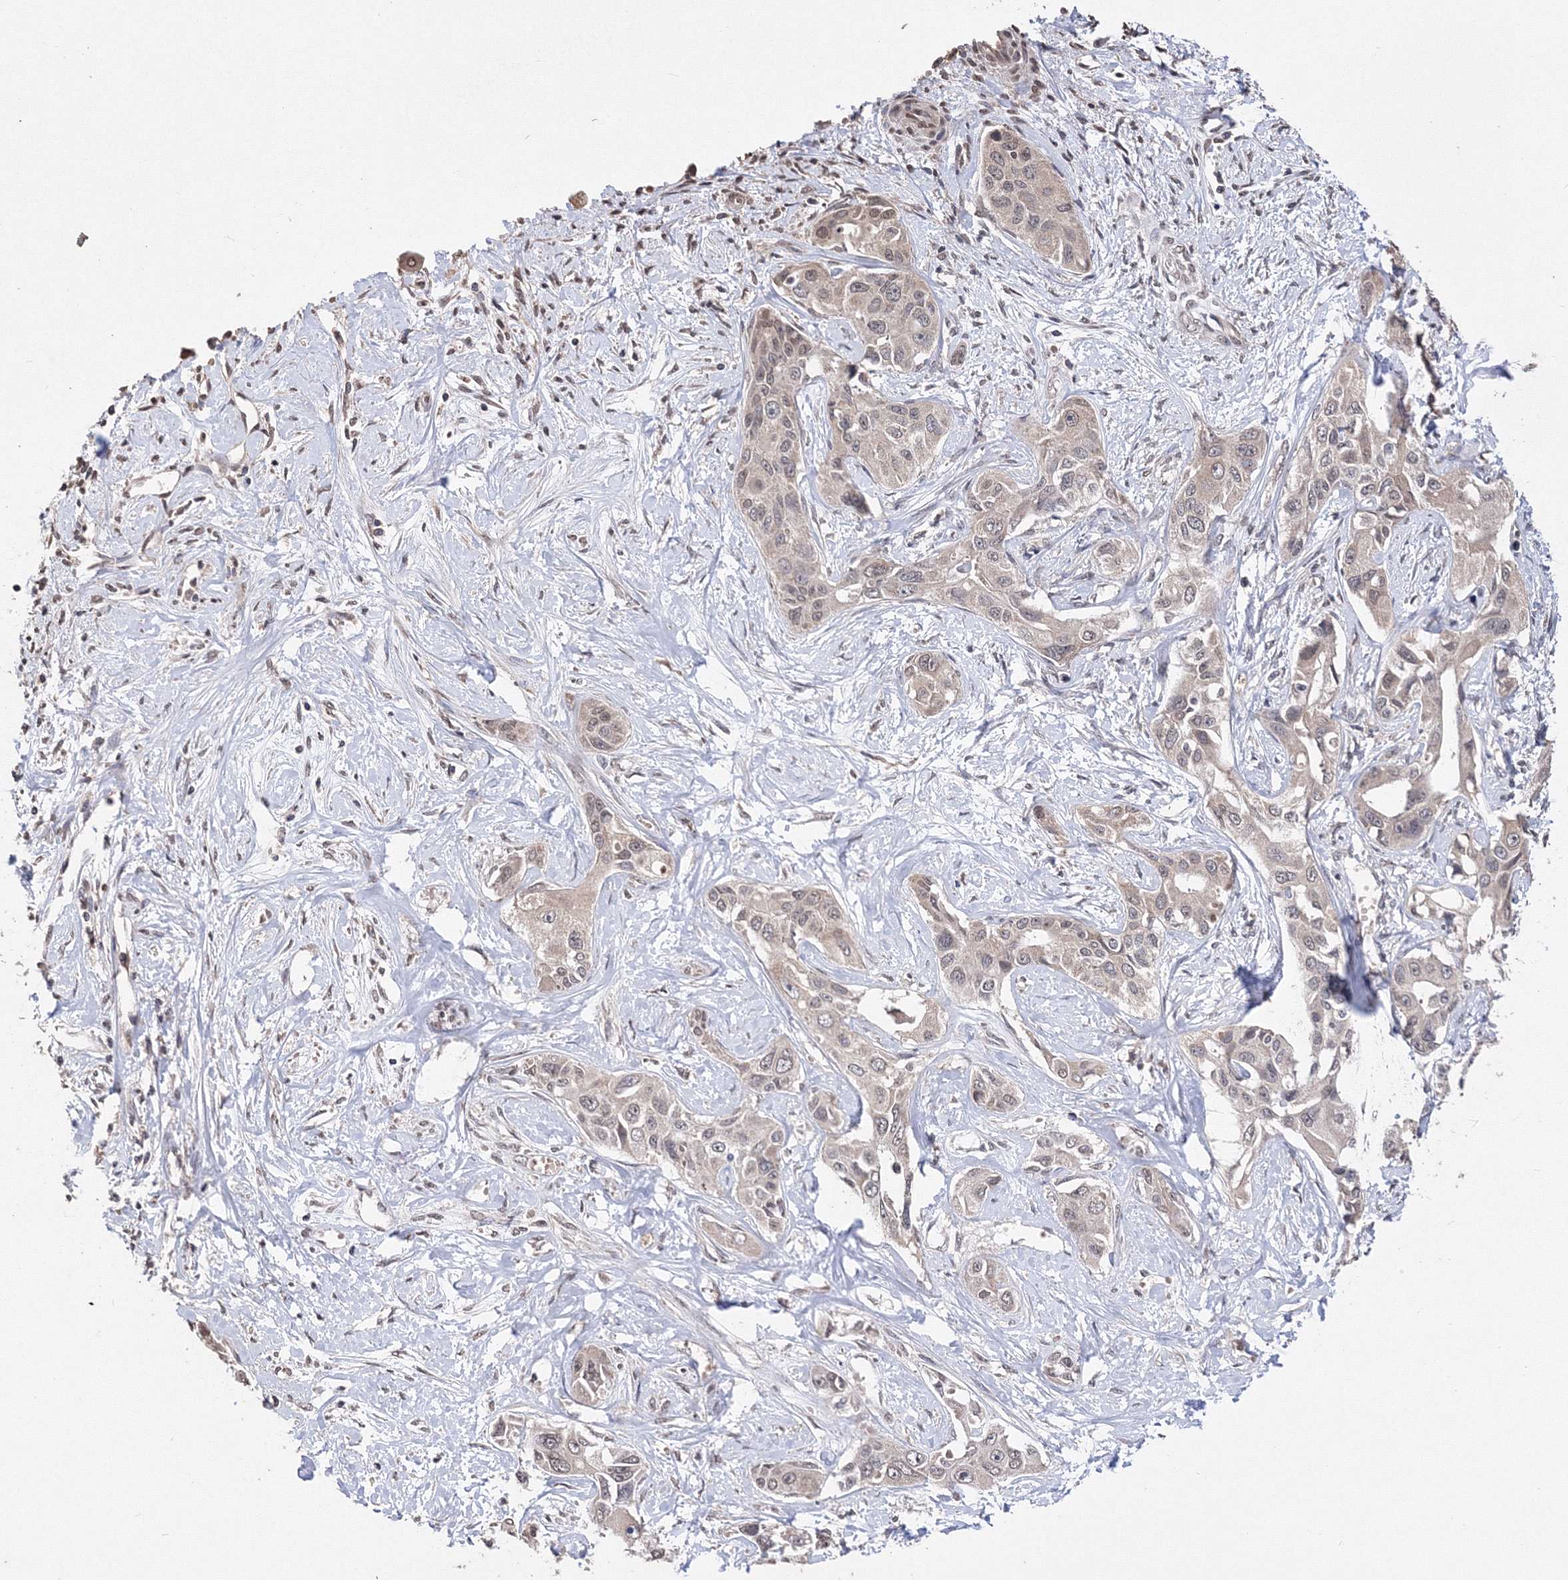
{"staining": {"intensity": "weak", "quantity": ">75%", "location": "nuclear"}, "tissue": "liver cancer", "cell_type": "Tumor cells", "image_type": "cancer", "snomed": [{"axis": "morphology", "description": "Cholangiocarcinoma"}, {"axis": "topography", "description": "Liver"}], "caption": "Immunohistochemical staining of human liver cholangiocarcinoma displays weak nuclear protein staining in about >75% of tumor cells.", "gene": "GPN1", "patient": {"sex": "male", "age": 59}}